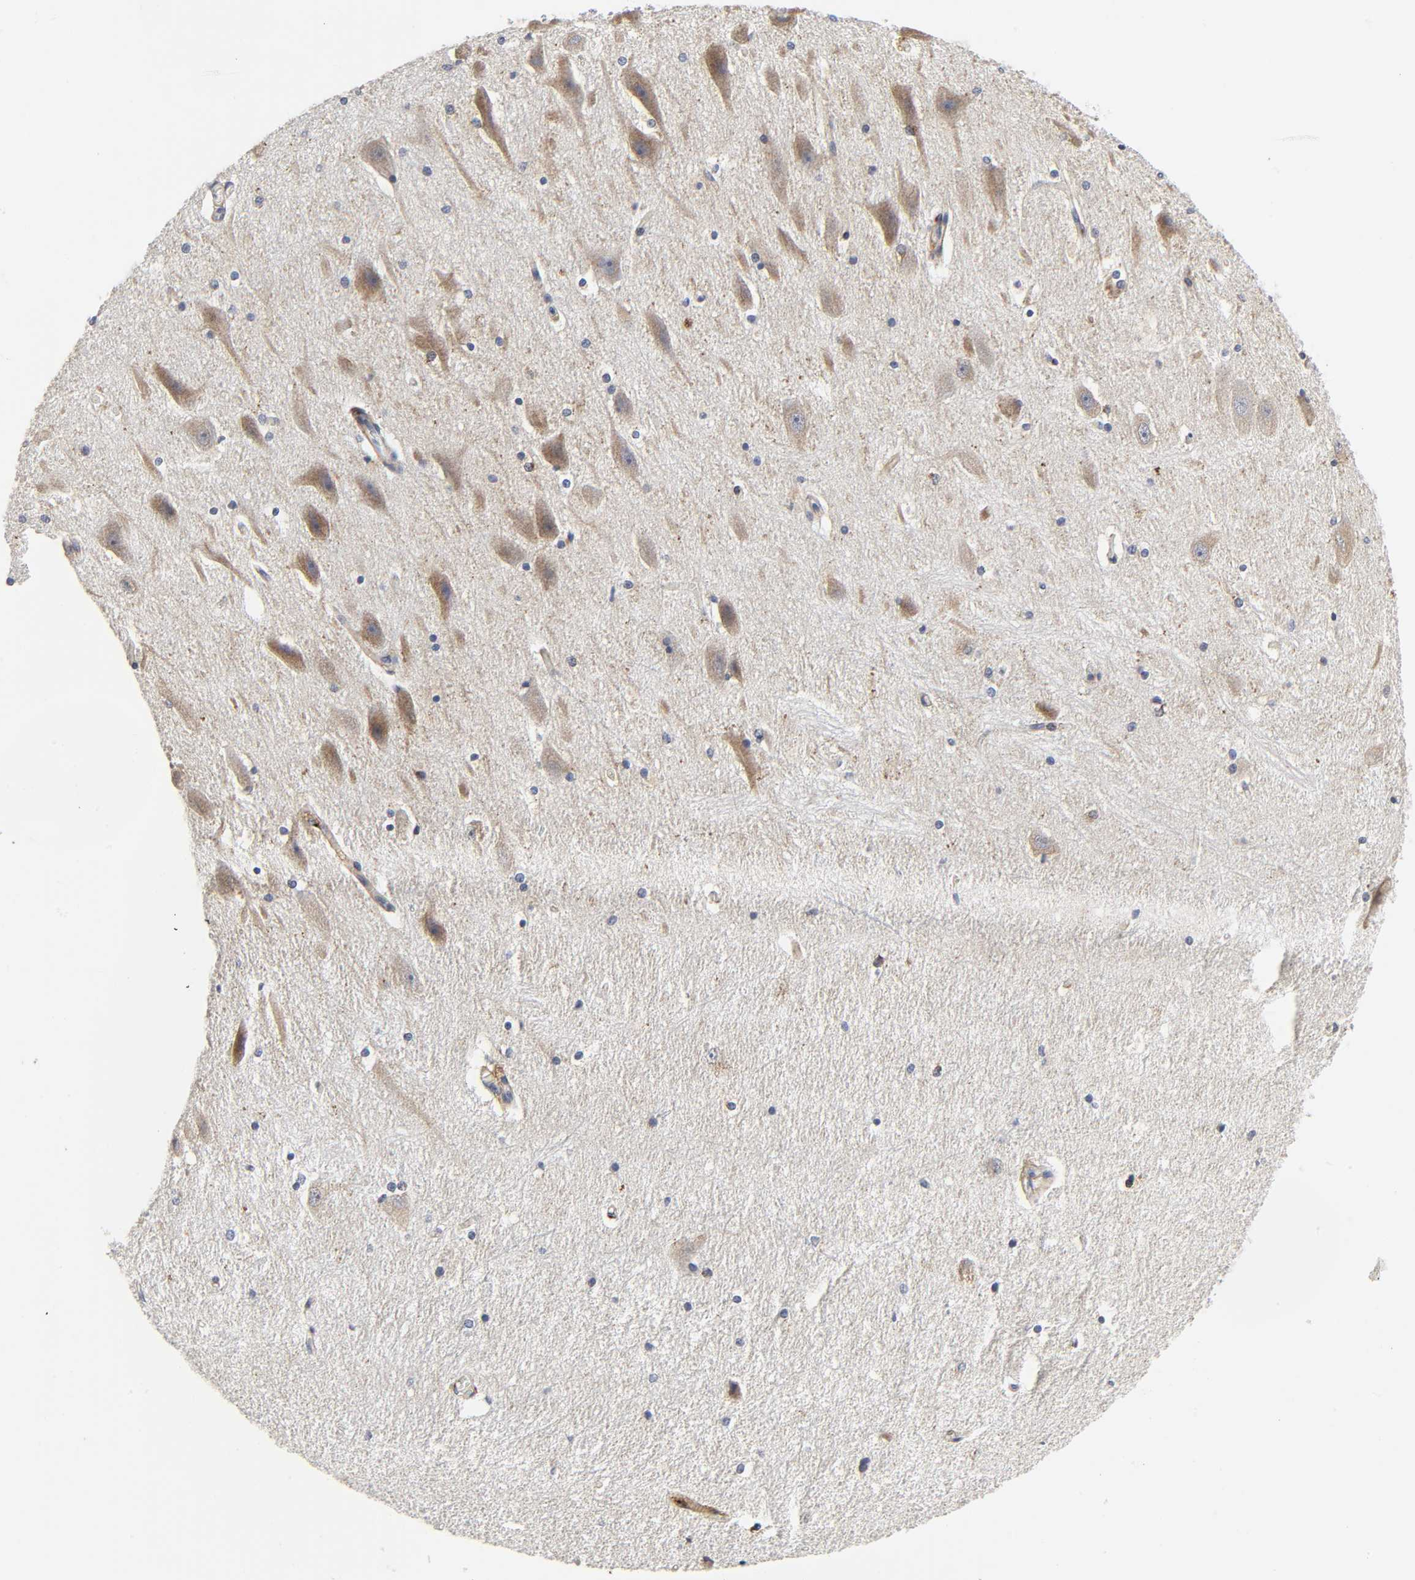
{"staining": {"intensity": "negative", "quantity": "none", "location": "none"}, "tissue": "hippocampus", "cell_type": "Glial cells", "image_type": "normal", "snomed": [{"axis": "morphology", "description": "Normal tissue, NOS"}, {"axis": "topography", "description": "Hippocampus"}], "caption": "The image demonstrates no staining of glial cells in normal hippocampus.", "gene": "LRP1", "patient": {"sex": "female", "age": 19}}